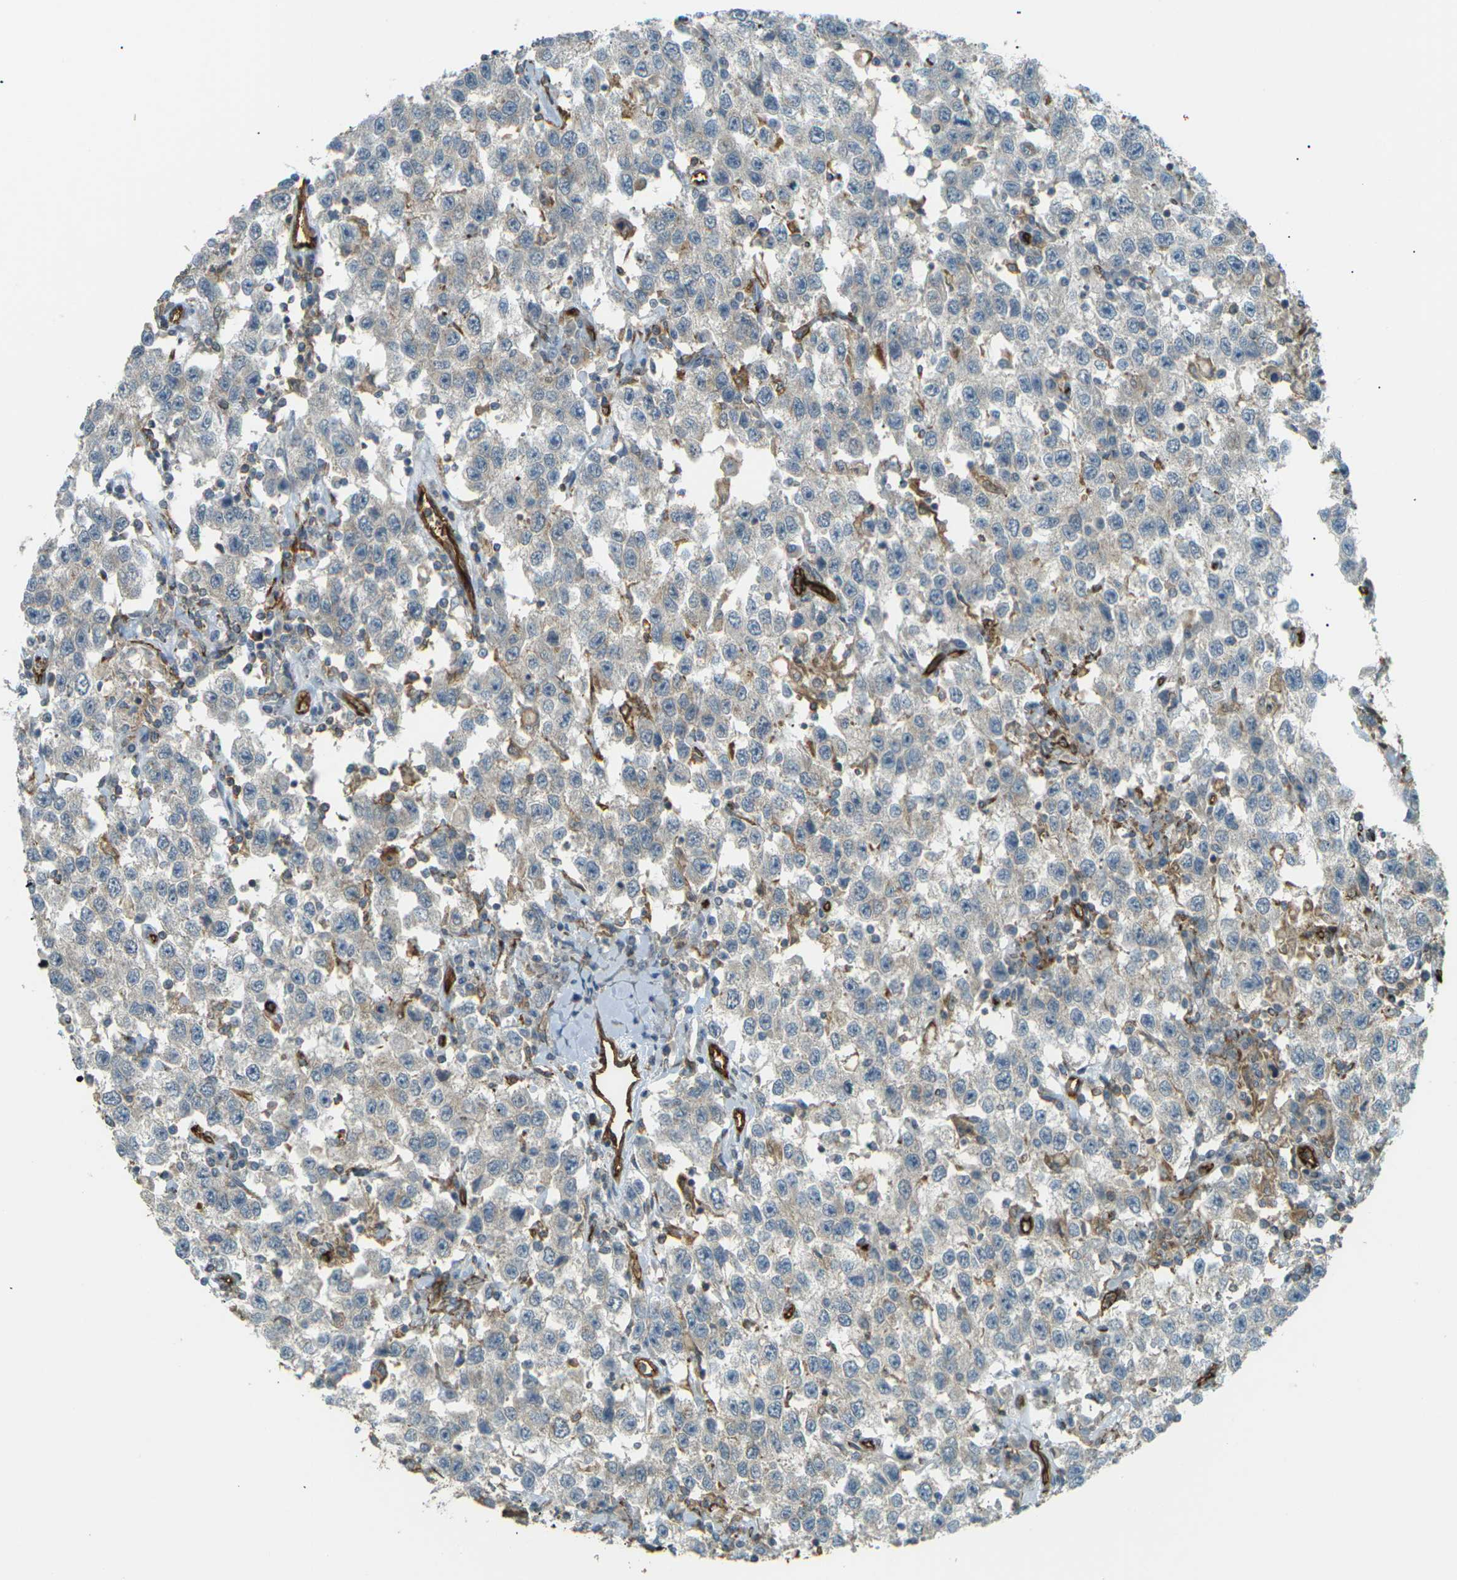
{"staining": {"intensity": "weak", "quantity": "25%-75%", "location": "cytoplasmic/membranous"}, "tissue": "testis cancer", "cell_type": "Tumor cells", "image_type": "cancer", "snomed": [{"axis": "morphology", "description": "Seminoma, NOS"}, {"axis": "topography", "description": "Testis"}], "caption": "This histopathology image displays IHC staining of testis cancer (seminoma), with low weak cytoplasmic/membranous expression in about 25%-75% of tumor cells.", "gene": "S1PR1", "patient": {"sex": "male", "age": 41}}